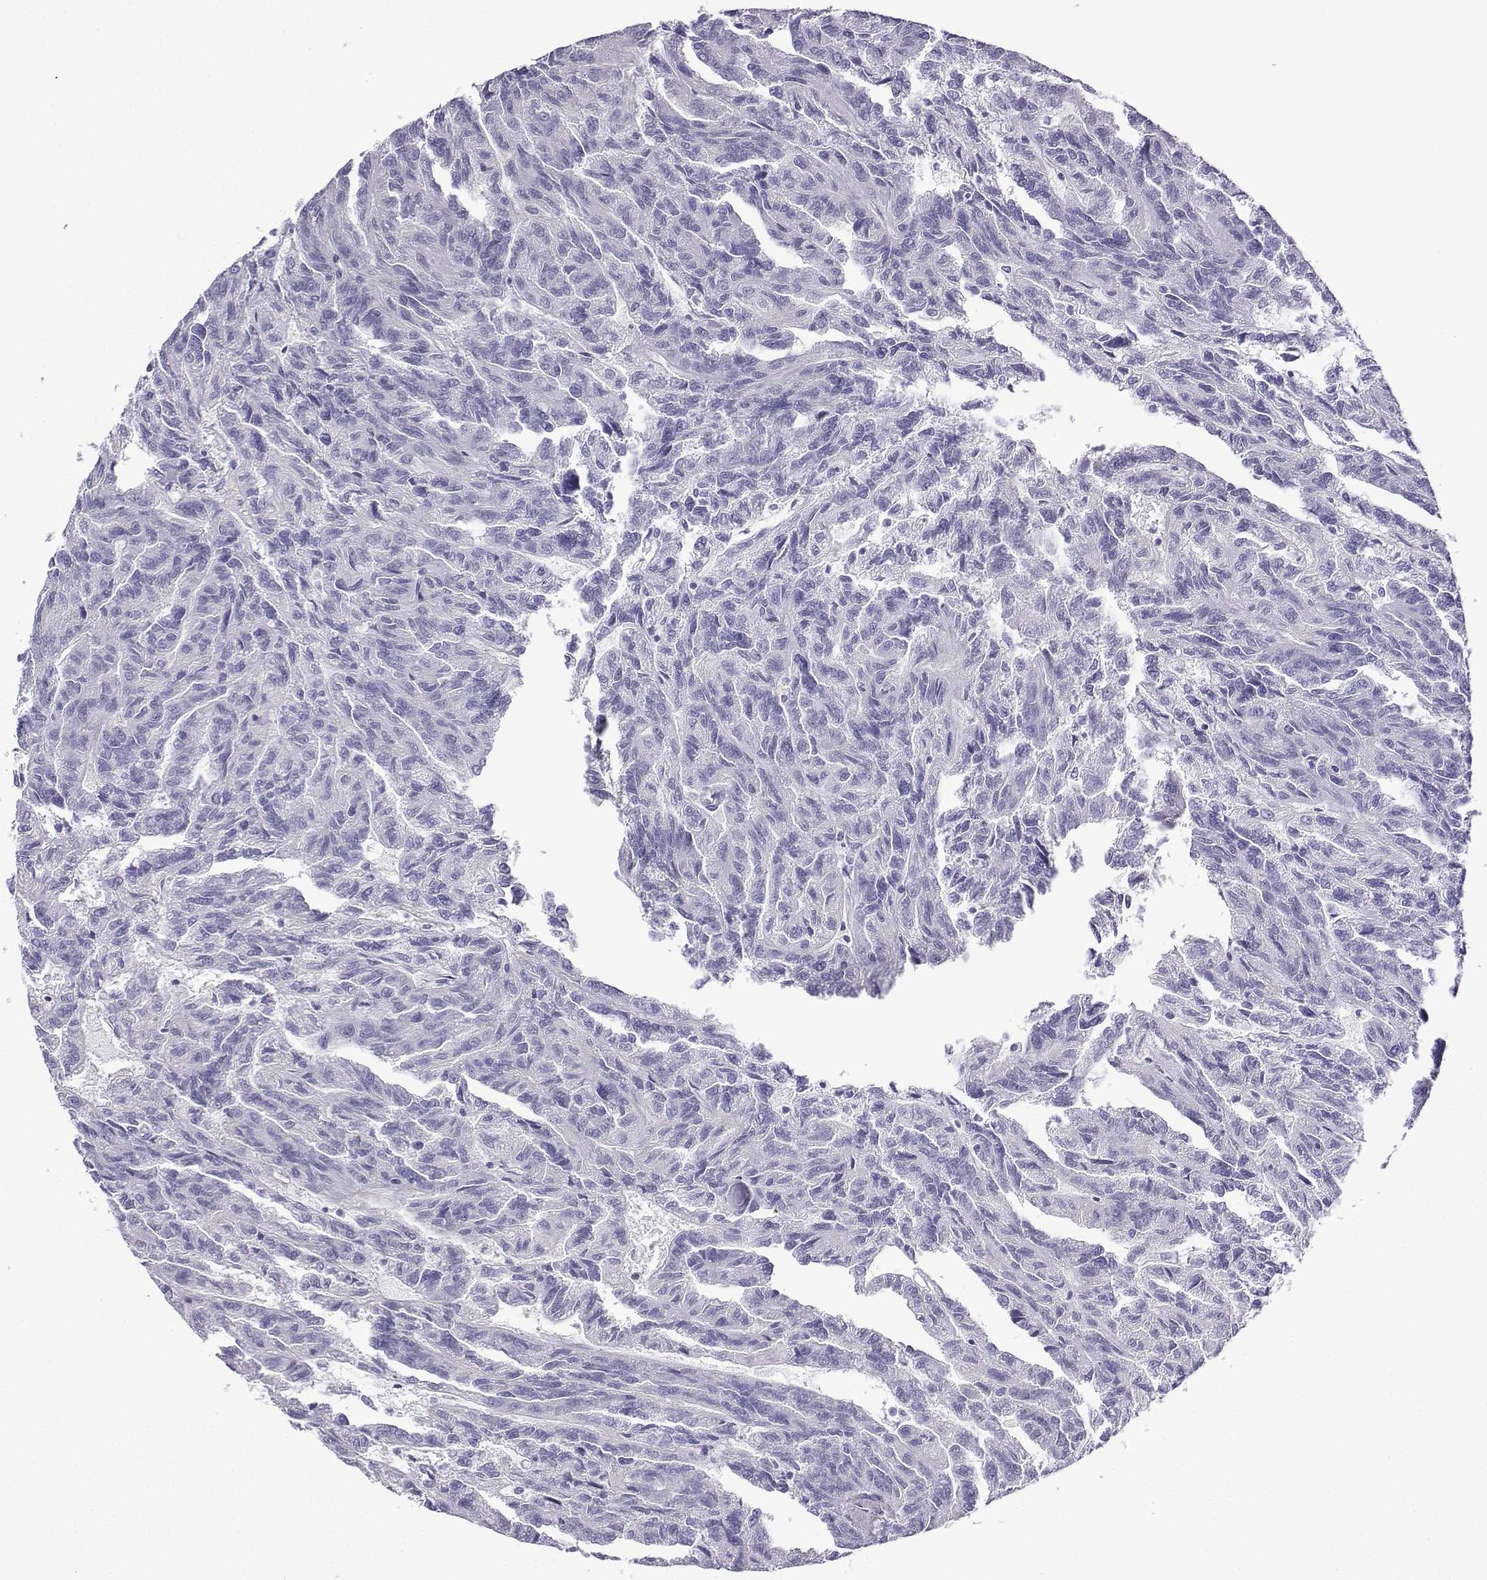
{"staining": {"intensity": "negative", "quantity": "none", "location": "none"}, "tissue": "renal cancer", "cell_type": "Tumor cells", "image_type": "cancer", "snomed": [{"axis": "morphology", "description": "Adenocarcinoma, NOS"}, {"axis": "topography", "description": "Kidney"}], "caption": "Human adenocarcinoma (renal) stained for a protein using IHC demonstrates no staining in tumor cells.", "gene": "KCNF1", "patient": {"sex": "male", "age": 79}}